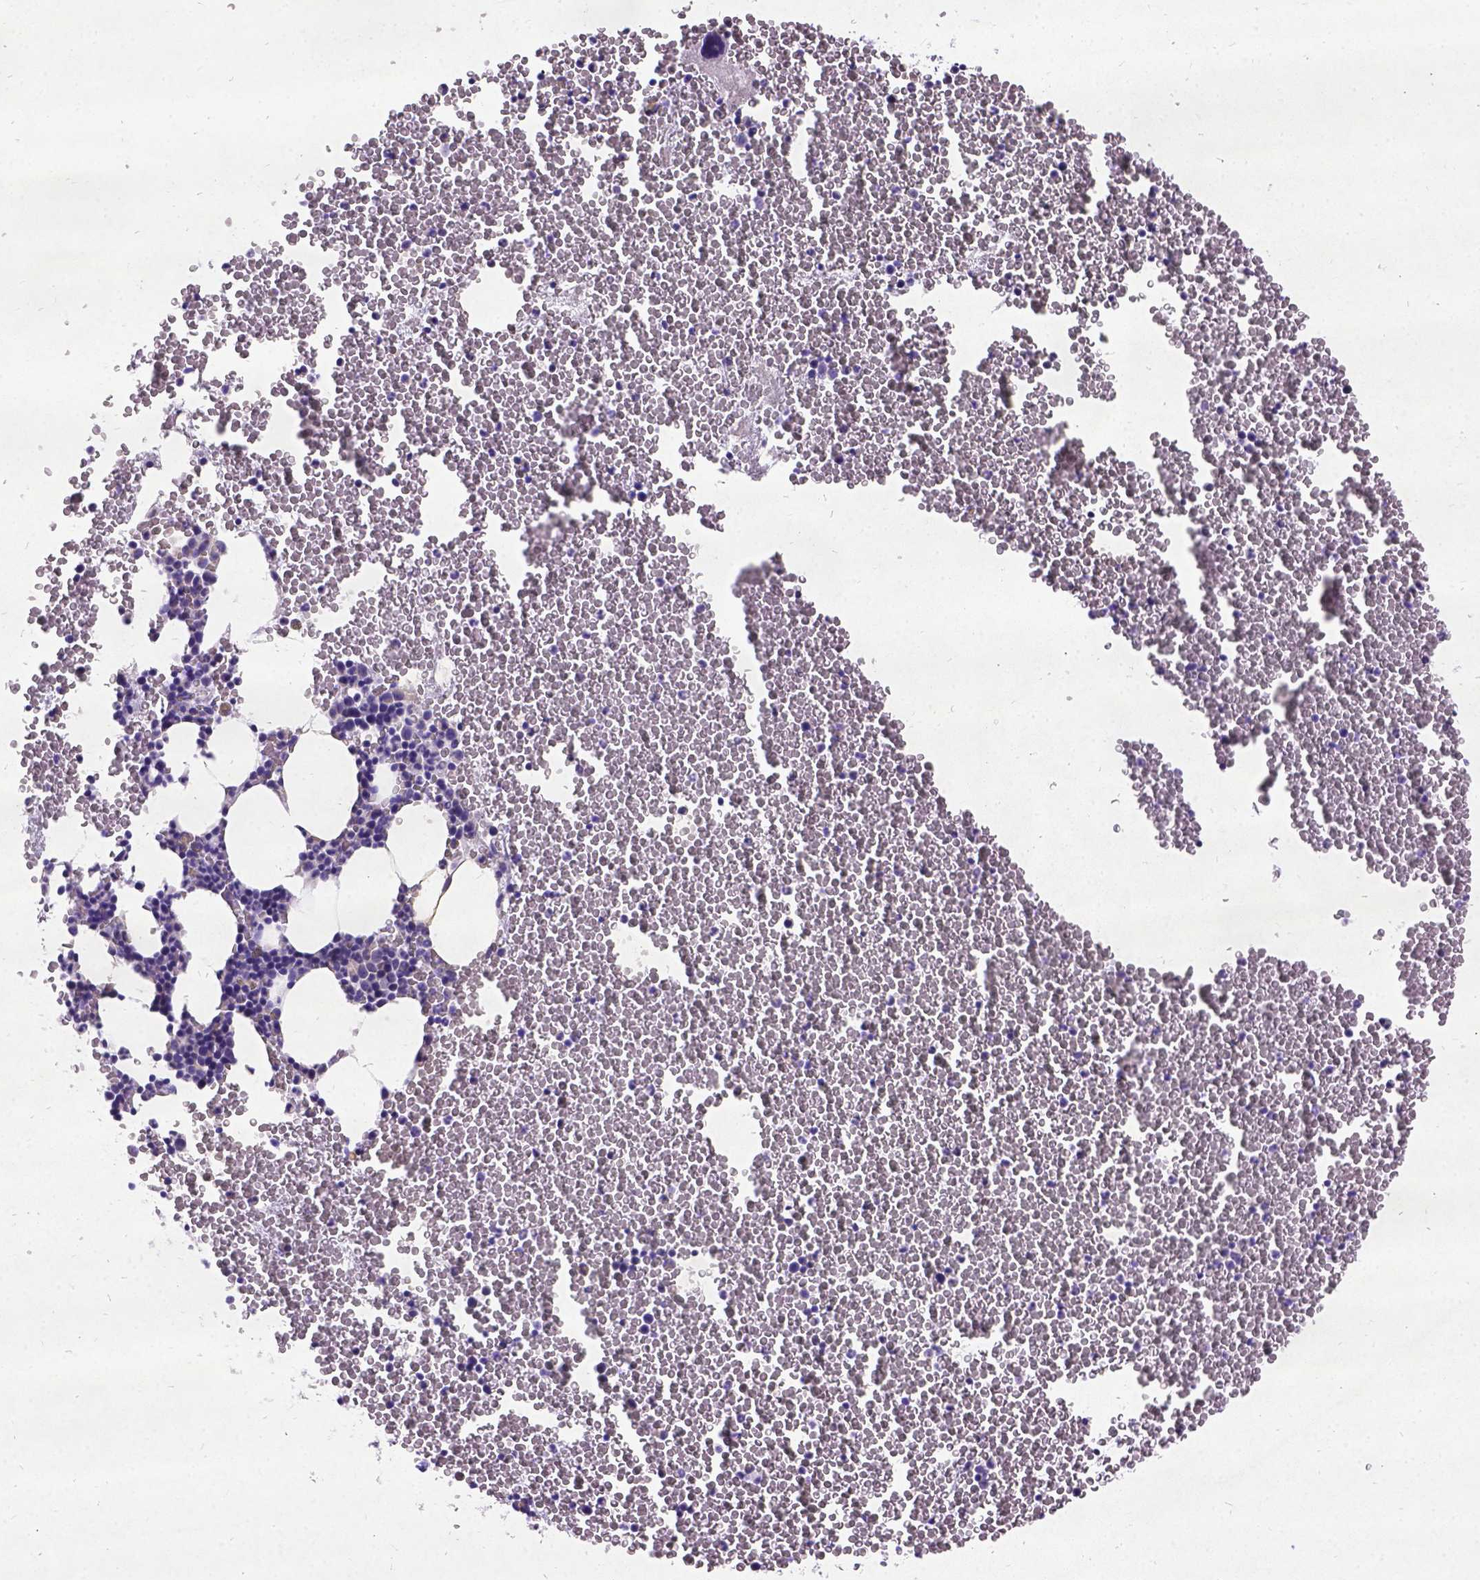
{"staining": {"intensity": "negative", "quantity": "none", "location": "none"}, "tissue": "bone marrow", "cell_type": "Hematopoietic cells", "image_type": "normal", "snomed": [{"axis": "morphology", "description": "Normal tissue, NOS"}, {"axis": "topography", "description": "Bone marrow"}], "caption": "An immunohistochemistry image of benign bone marrow is shown. There is no staining in hematopoietic cells of bone marrow. (Stains: DAB (3,3'-diaminobenzidine) immunohistochemistry (IHC) with hematoxylin counter stain, Microscopy: brightfield microscopy at high magnification).", "gene": "NEUROD4", "patient": {"sex": "female", "age": 26}}